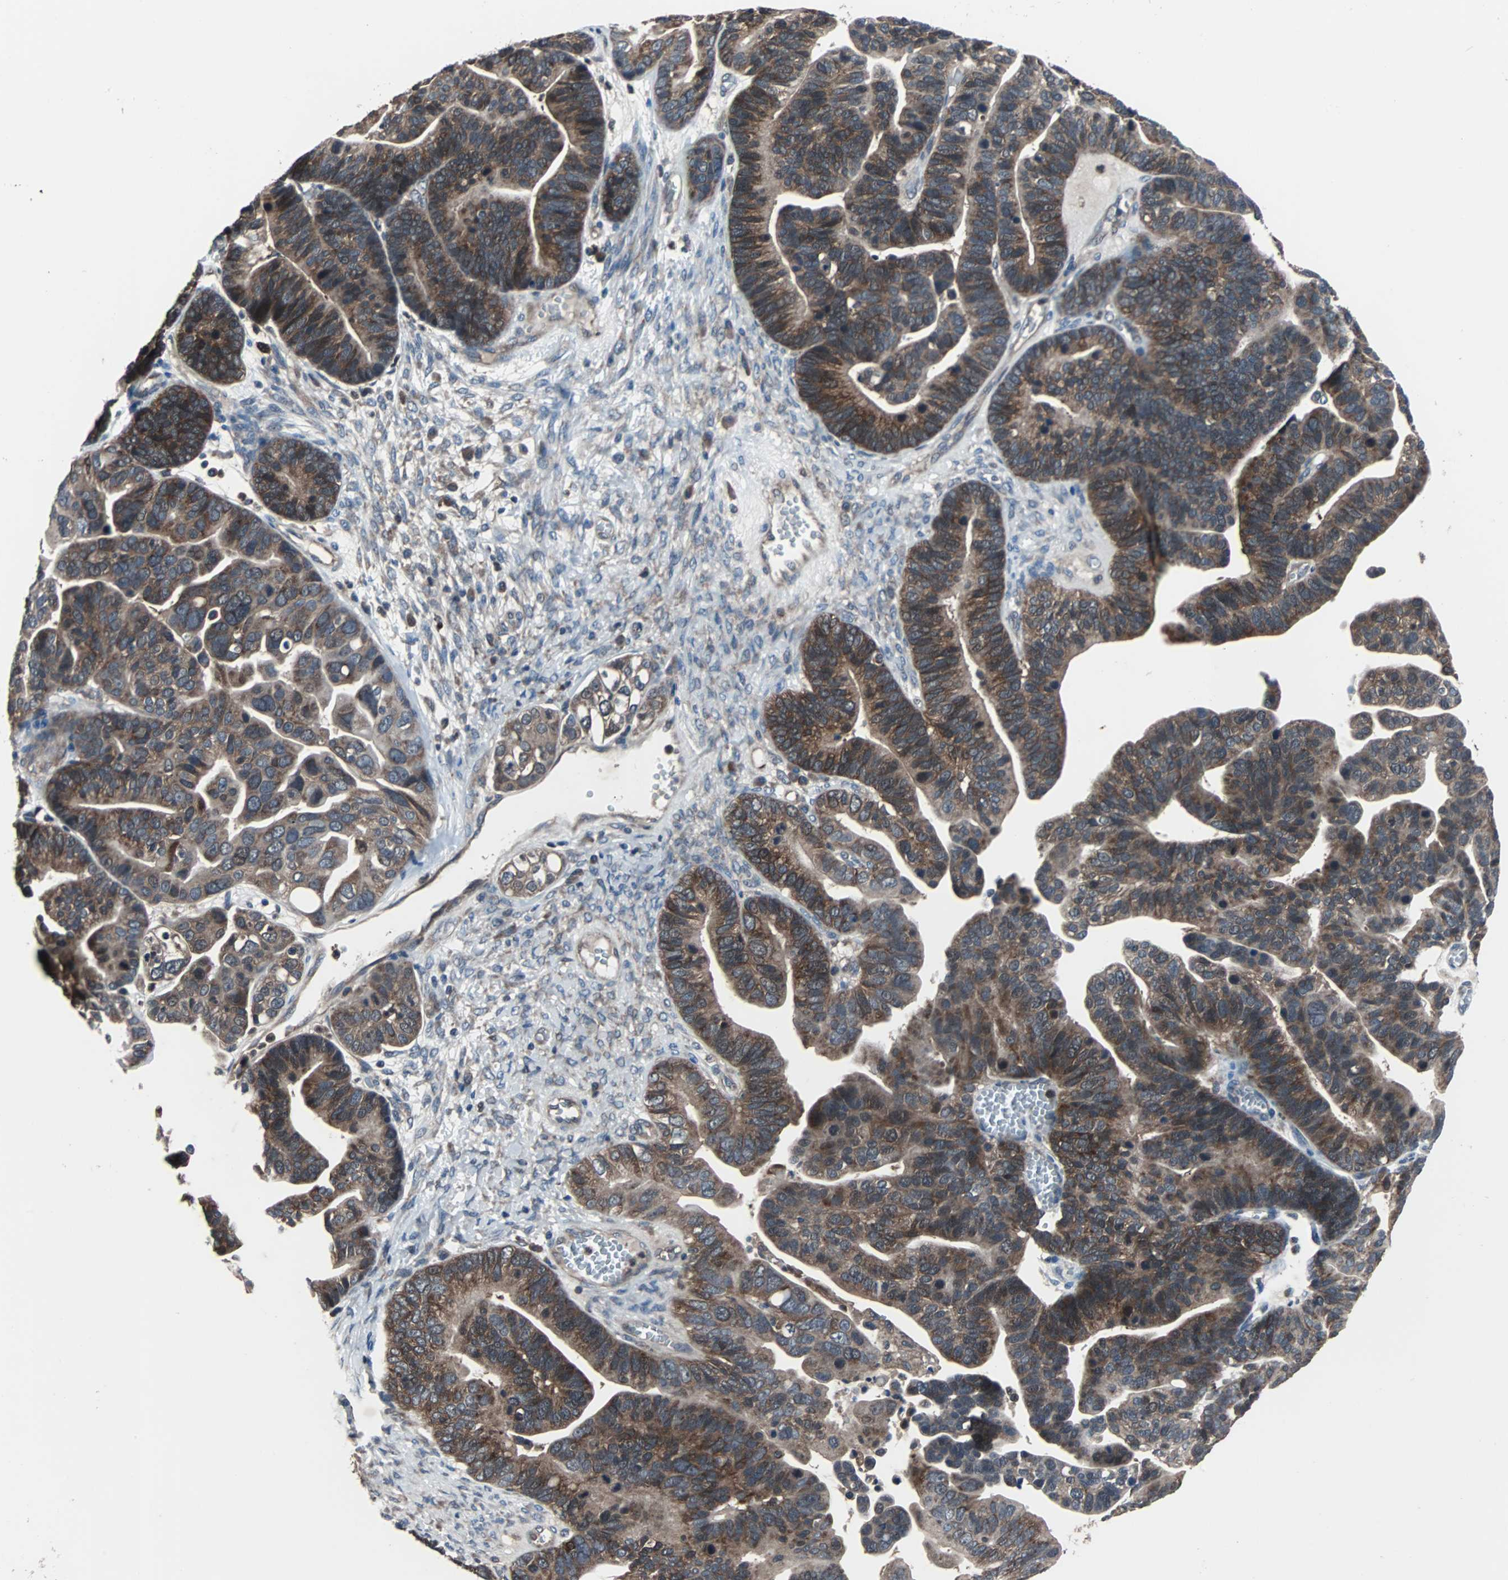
{"staining": {"intensity": "moderate", "quantity": ">75%", "location": "cytoplasmic/membranous"}, "tissue": "ovarian cancer", "cell_type": "Tumor cells", "image_type": "cancer", "snomed": [{"axis": "morphology", "description": "Cystadenocarcinoma, serous, NOS"}, {"axis": "topography", "description": "Ovary"}], "caption": "Protein expression analysis of ovarian cancer (serous cystadenocarcinoma) shows moderate cytoplasmic/membranous positivity in about >75% of tumor cells.", "gene": "PAK1", "patient": {"sex": "female", "age": 56}}